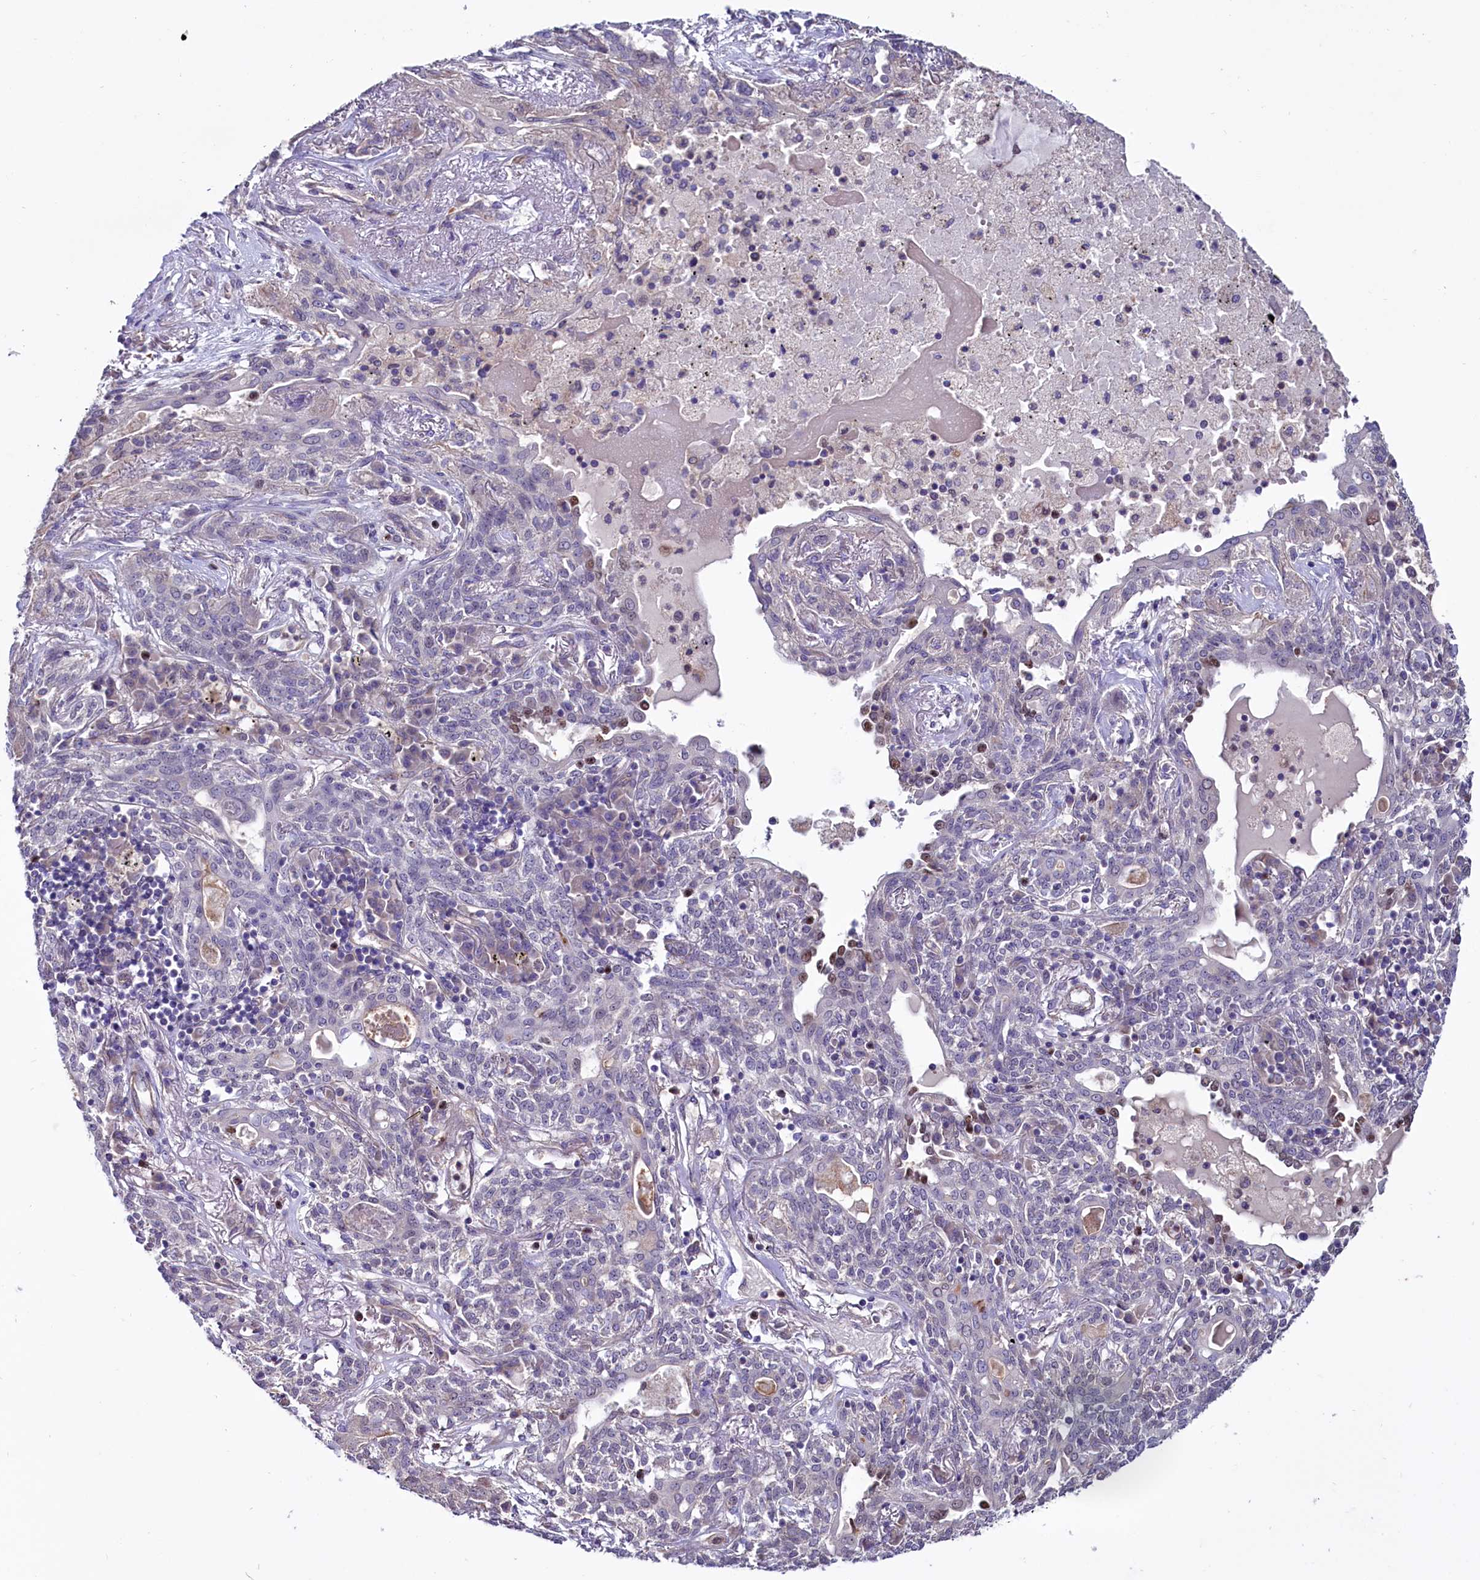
{"staining": {"intensity": "negative", "quantity": "none", "location": "none"}, "tissue": "lung cancer", "cell_type": "Tumor cells", "image_type": "cancer", "snomed": [{"axis": "morphology", "description": "Squamous cell carcinoma, NOS"}, {"axis": "topography", "description": "Lung"}], "caption": "Lung cancer stained for a protein using IHC displays no expression tumor cells.", "gene": "PDILT", "patient": {"sex": "female", "age": 70}}